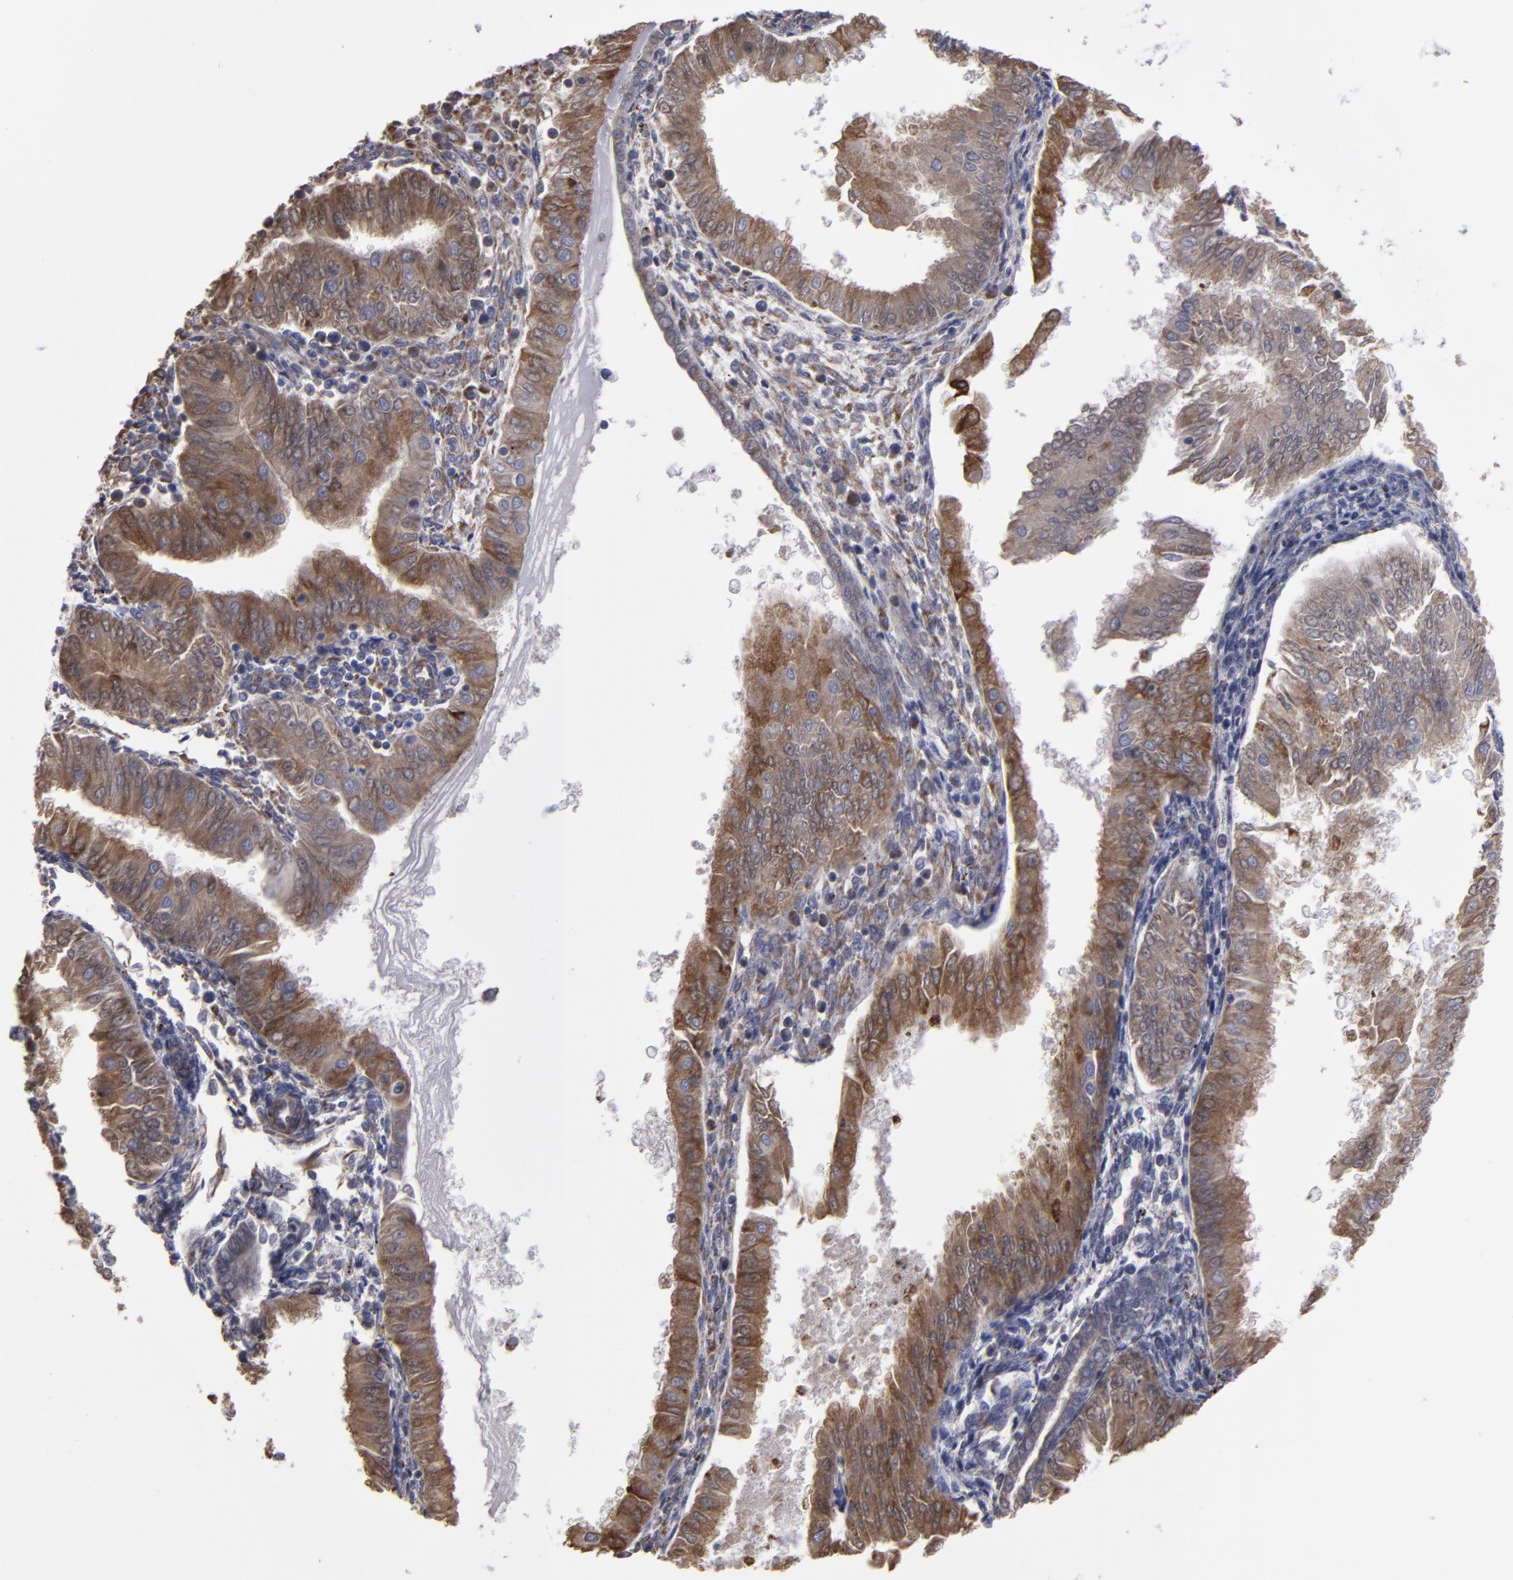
{"staining": {"intensity": "moderate", "quantity": ">75%", "location": "cytoplasmic/membranous"}, "tissue": "endometrial cancer", "cell_type": "Tumor cells", "image_type": "cancer", "snomed": [{"axis": "morphology", "description": "Adenocarcinoma, NOS"}, {"axis": "topography", "description": "Endometrium"}], "caption": "Endometrial cancer (adenocarcinoma) stained with a brown dye displays moderate cytoplasmic/membranous positive expression in approximately >75% of tumor cells.", "gene": "SND1", "patient": {"sex": "female", "age": 53}}